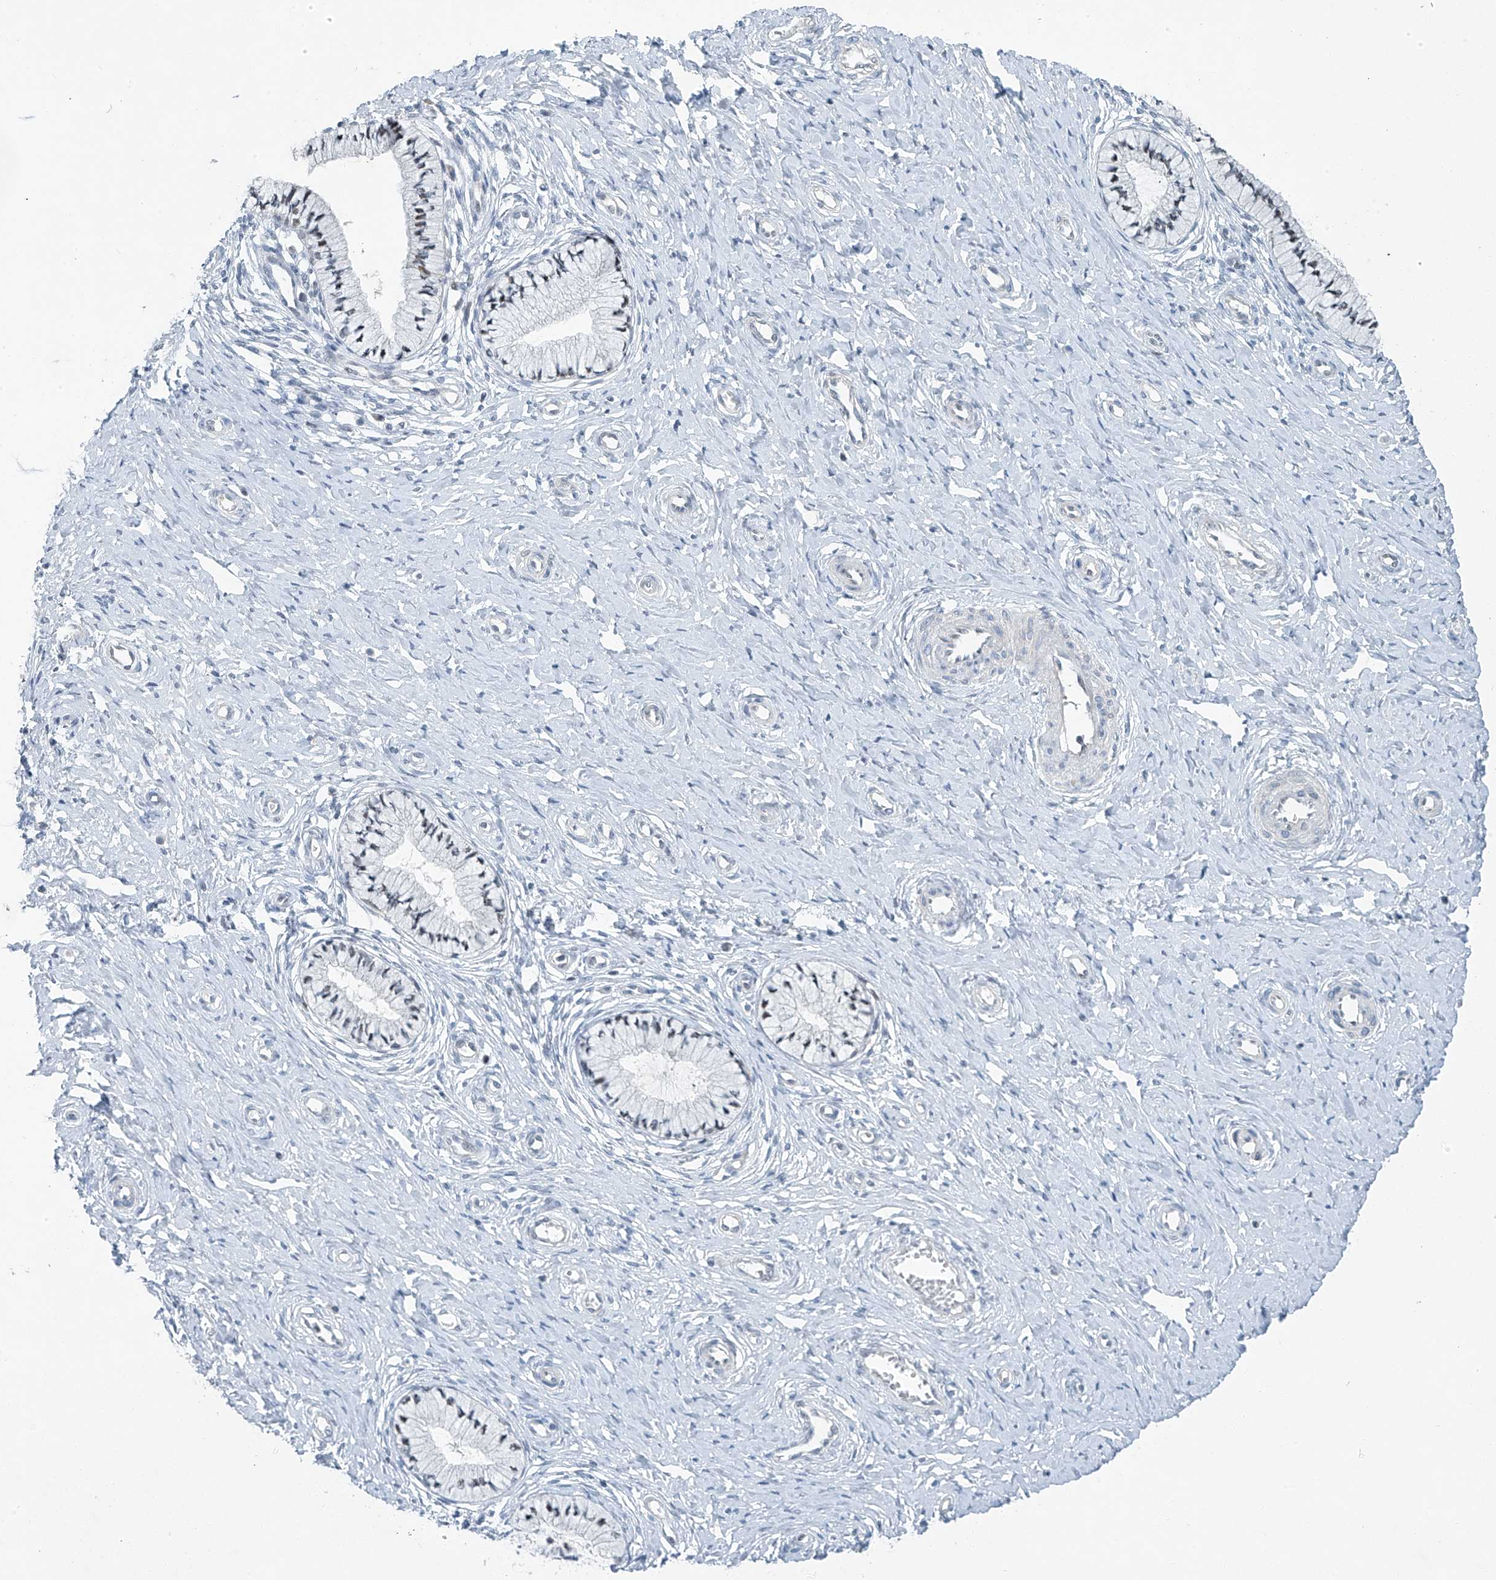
{"staining": {"intensity": "weak", "quantity": "<25%", "location": "nuclear"}, "tissue": "cervix", "cell_type": "Glandular cells", "image_type": "normal", "snomed": [{"axis": "morphology", "description": "Normal tissue, NOS"}, {"axis": "topography", "description": "Cervix"}], "caption": "The histopathology image displays no significant expression in glandular cells of cervix.", "gene": "TAF8", "patient": {"sex": "female", "age": 36}}